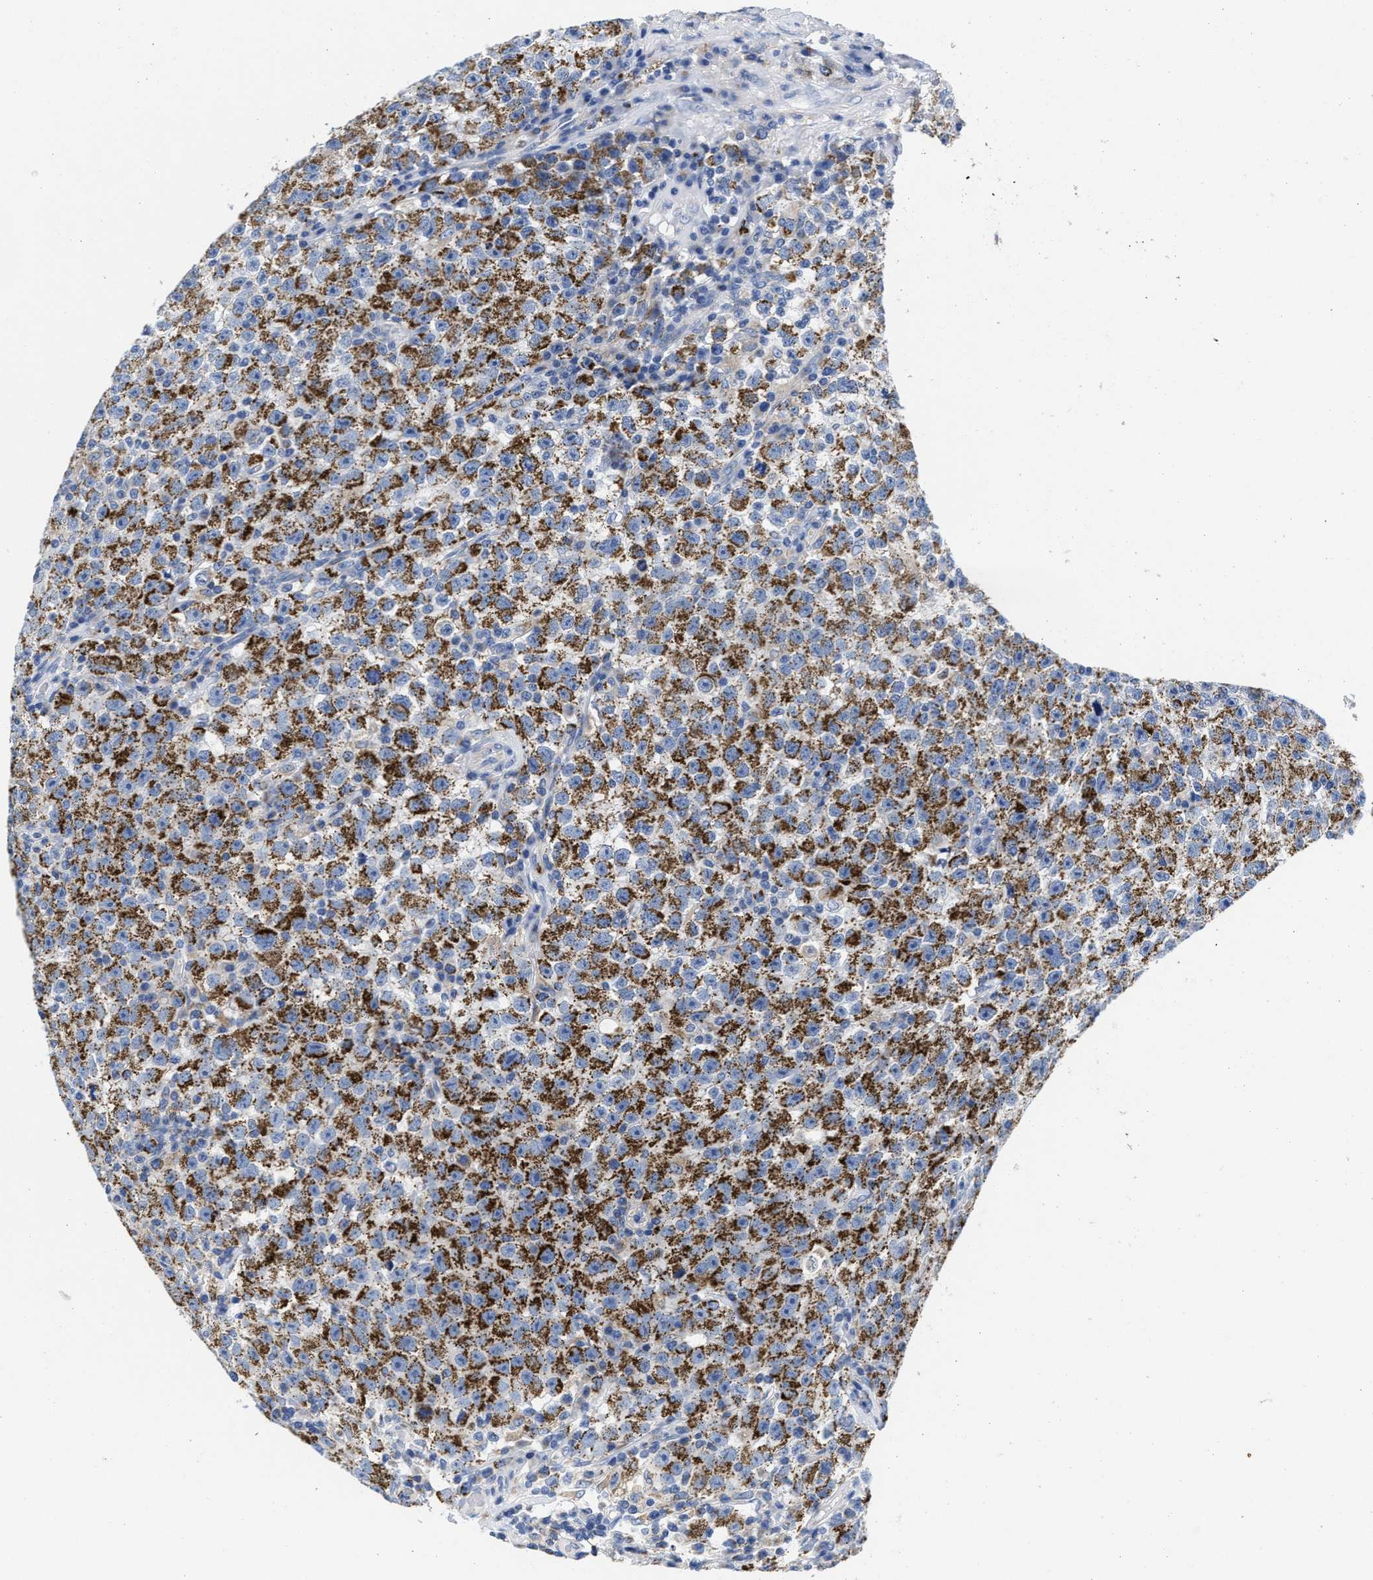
{"staining": {"intensity": "moderate", "quantity": ">75%", "location": "cytoplasmic/membranous"}, "tissue": "testis cancer", "cell_type": "Tumor cells", "image_type": "cancer", "snomed": [{"axis": "morphology", "description": "Seminoma, NOS"}, {"axis": "topography", "description": "Testis"}], "caption": "About >75% of tumor cells in human testis cancer (seminoma) demonstrate moderate cytoplasmic/membranous protein positivity as visualized by brown immunohistochemical staining.", "gene": "TBRG4", "patient": {"sex": "male", "age": 22}}